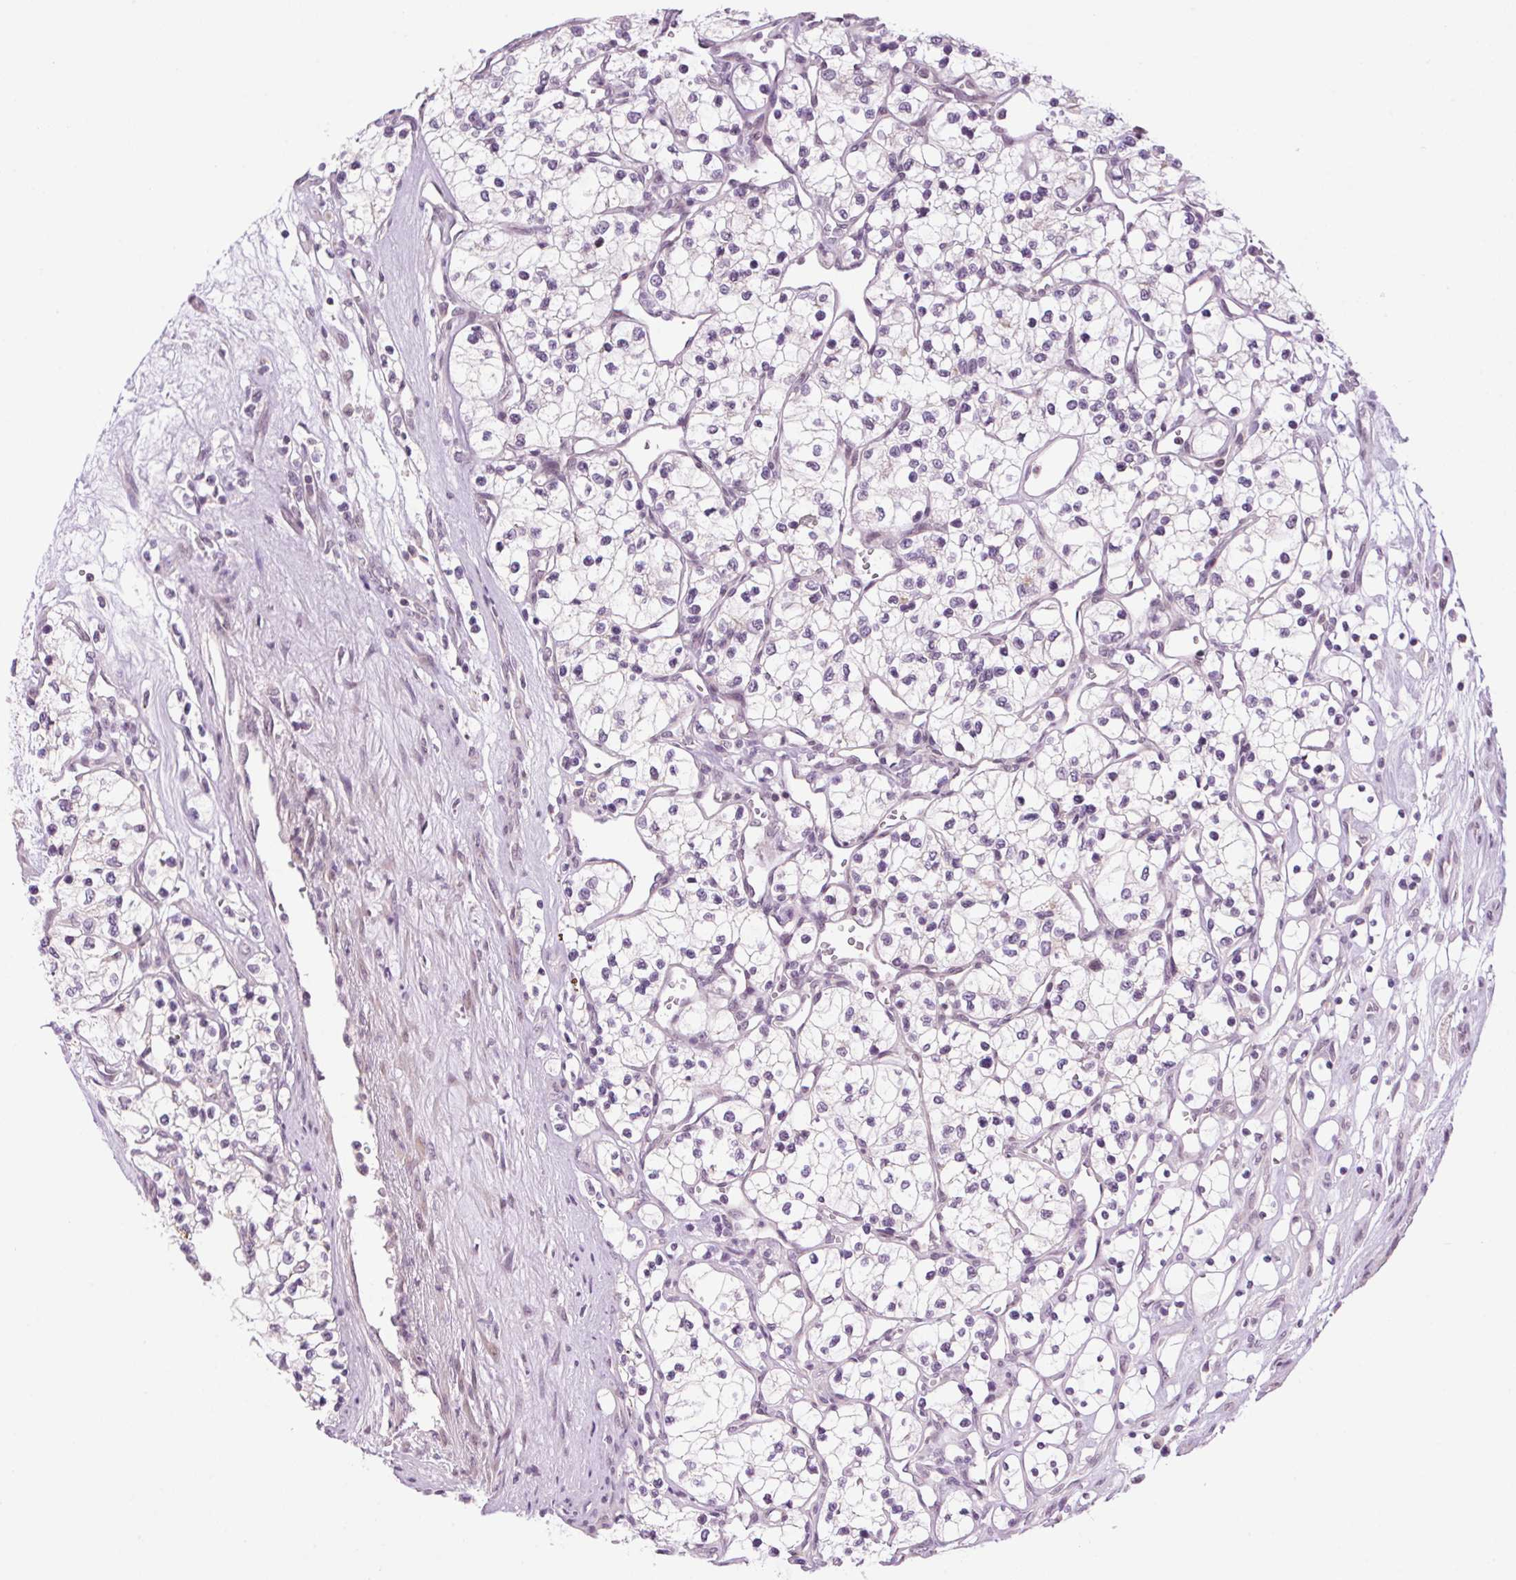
{"staining": {"intensity": "negative", "quantity": "none", "location": "none"}, "tissue": "renal cancer", "cell_type": "Tumor cells", "image_type": "cancer", "snomed": [{"axis": "morphology", "description": "Adenocarcinoma, NOS"}, {"axis": "topography", "description": "Kidney"}], "caption": "Immunohistochemical staining of human renal adenocarcinoma shows no significant staining in tumor cells.", "gene": "SMIM13", "patient": {"sex": "female", "age": 69}}